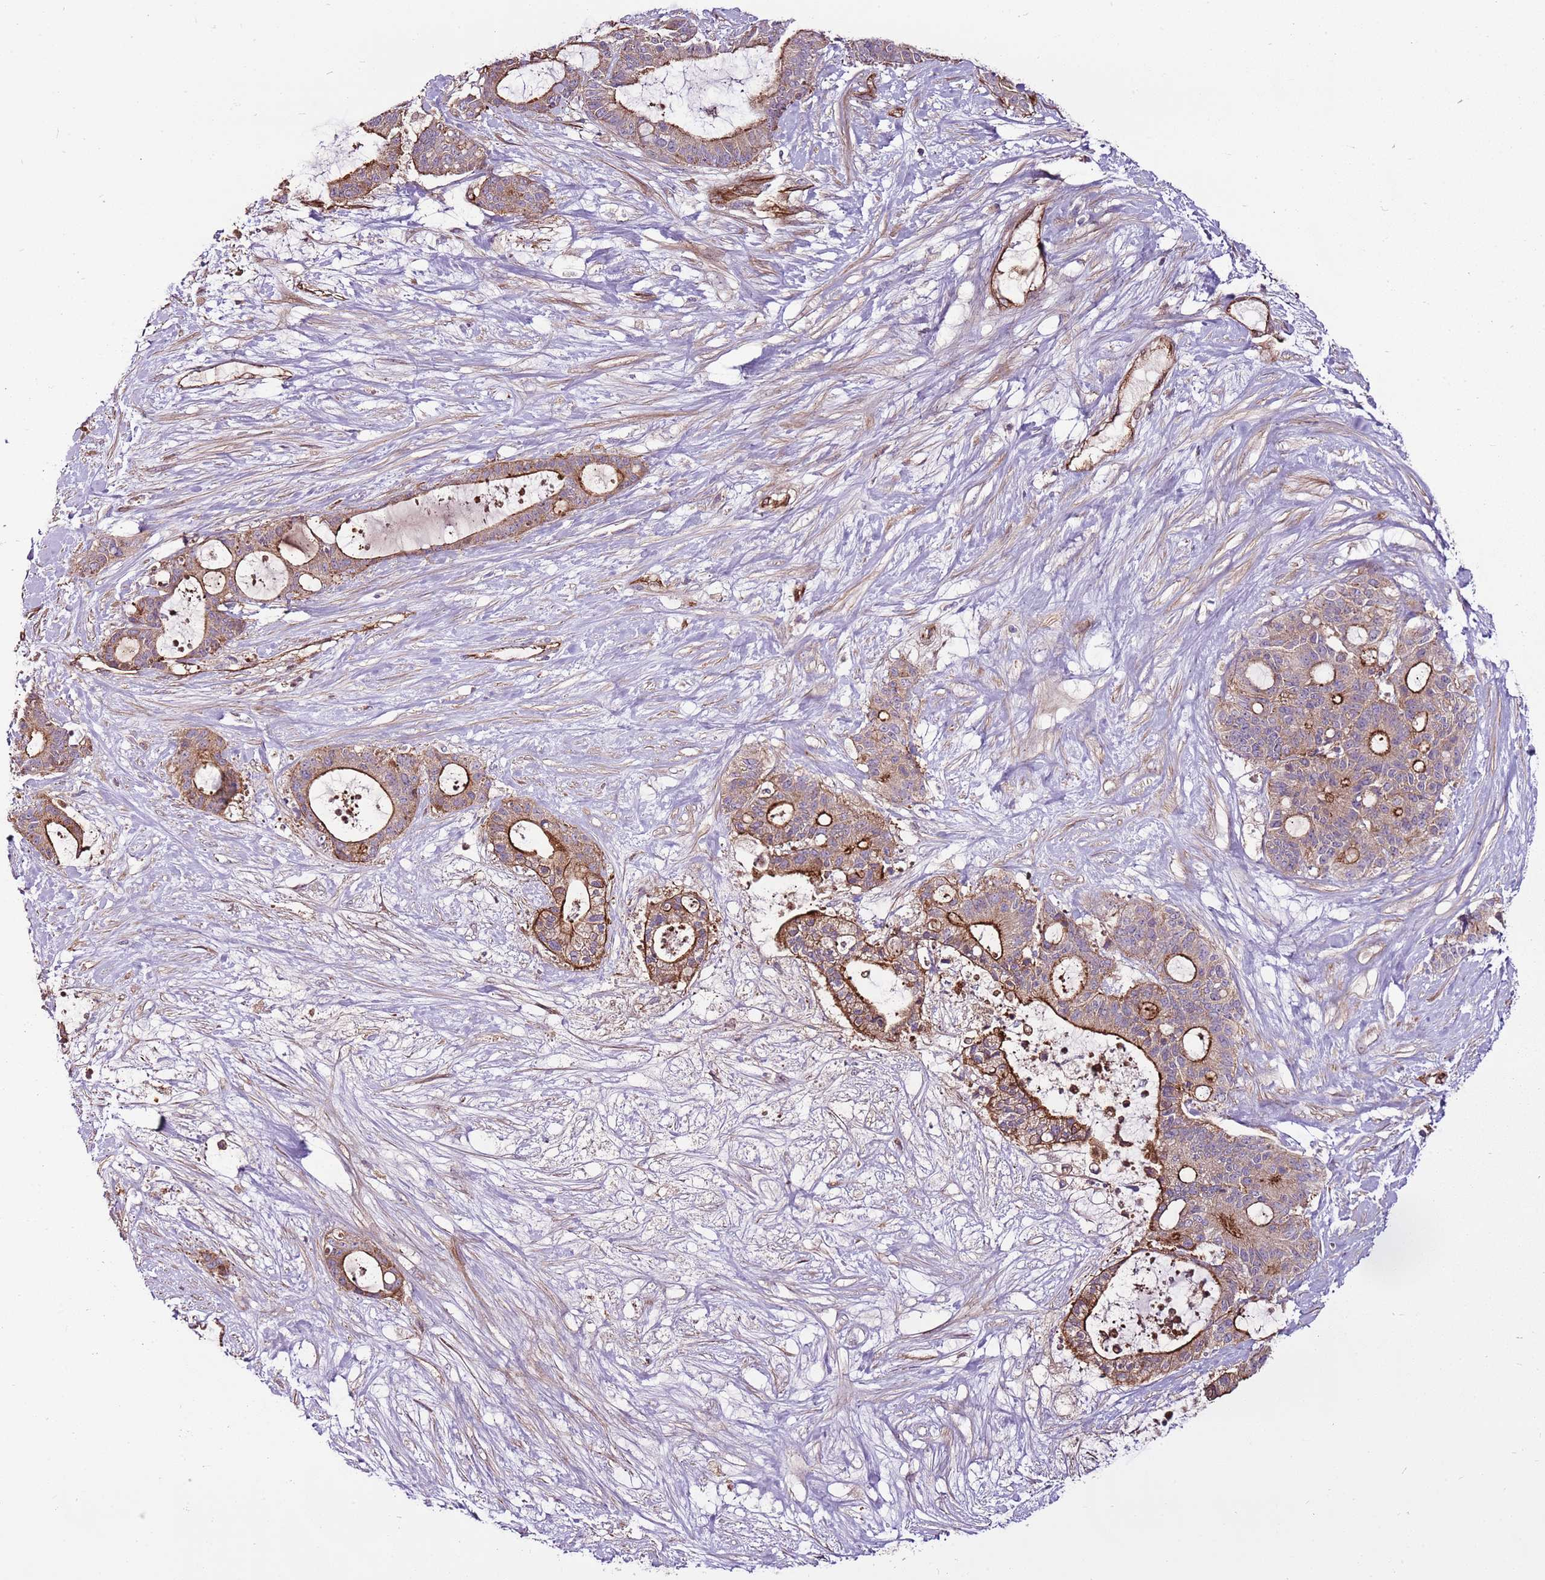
{"staining": {"intensity": "strong", "quantity": "25%-75%", "location": "cytoplasmic/membranous"}, "tissue": "liver cancer", "cell_type": "Tumor cells", "image_type": "cancer", "snomed": [{"axis": "morphology", "description": "Normal tissue, NOS"}, {"axis": "morphology", "description": "Cholangiocarcinoma"}, {"axis": "topography", "description": "Liver"}, {"axis": "topography", "description": "Peripheral nerve tissue"}], "caption": "Liver cholangiocarcinoma was stained to show a protein in brown. There is high levels of strong cytoplasmic/membranous expression in about 25%-75% of tumor cells. Using DAB (brown) and hematoxylin (blue) stains, captured at high magnification using brightfield microscopy.", "gene": "ZNF827", "patient": {"sex": "female", "age": 73}}